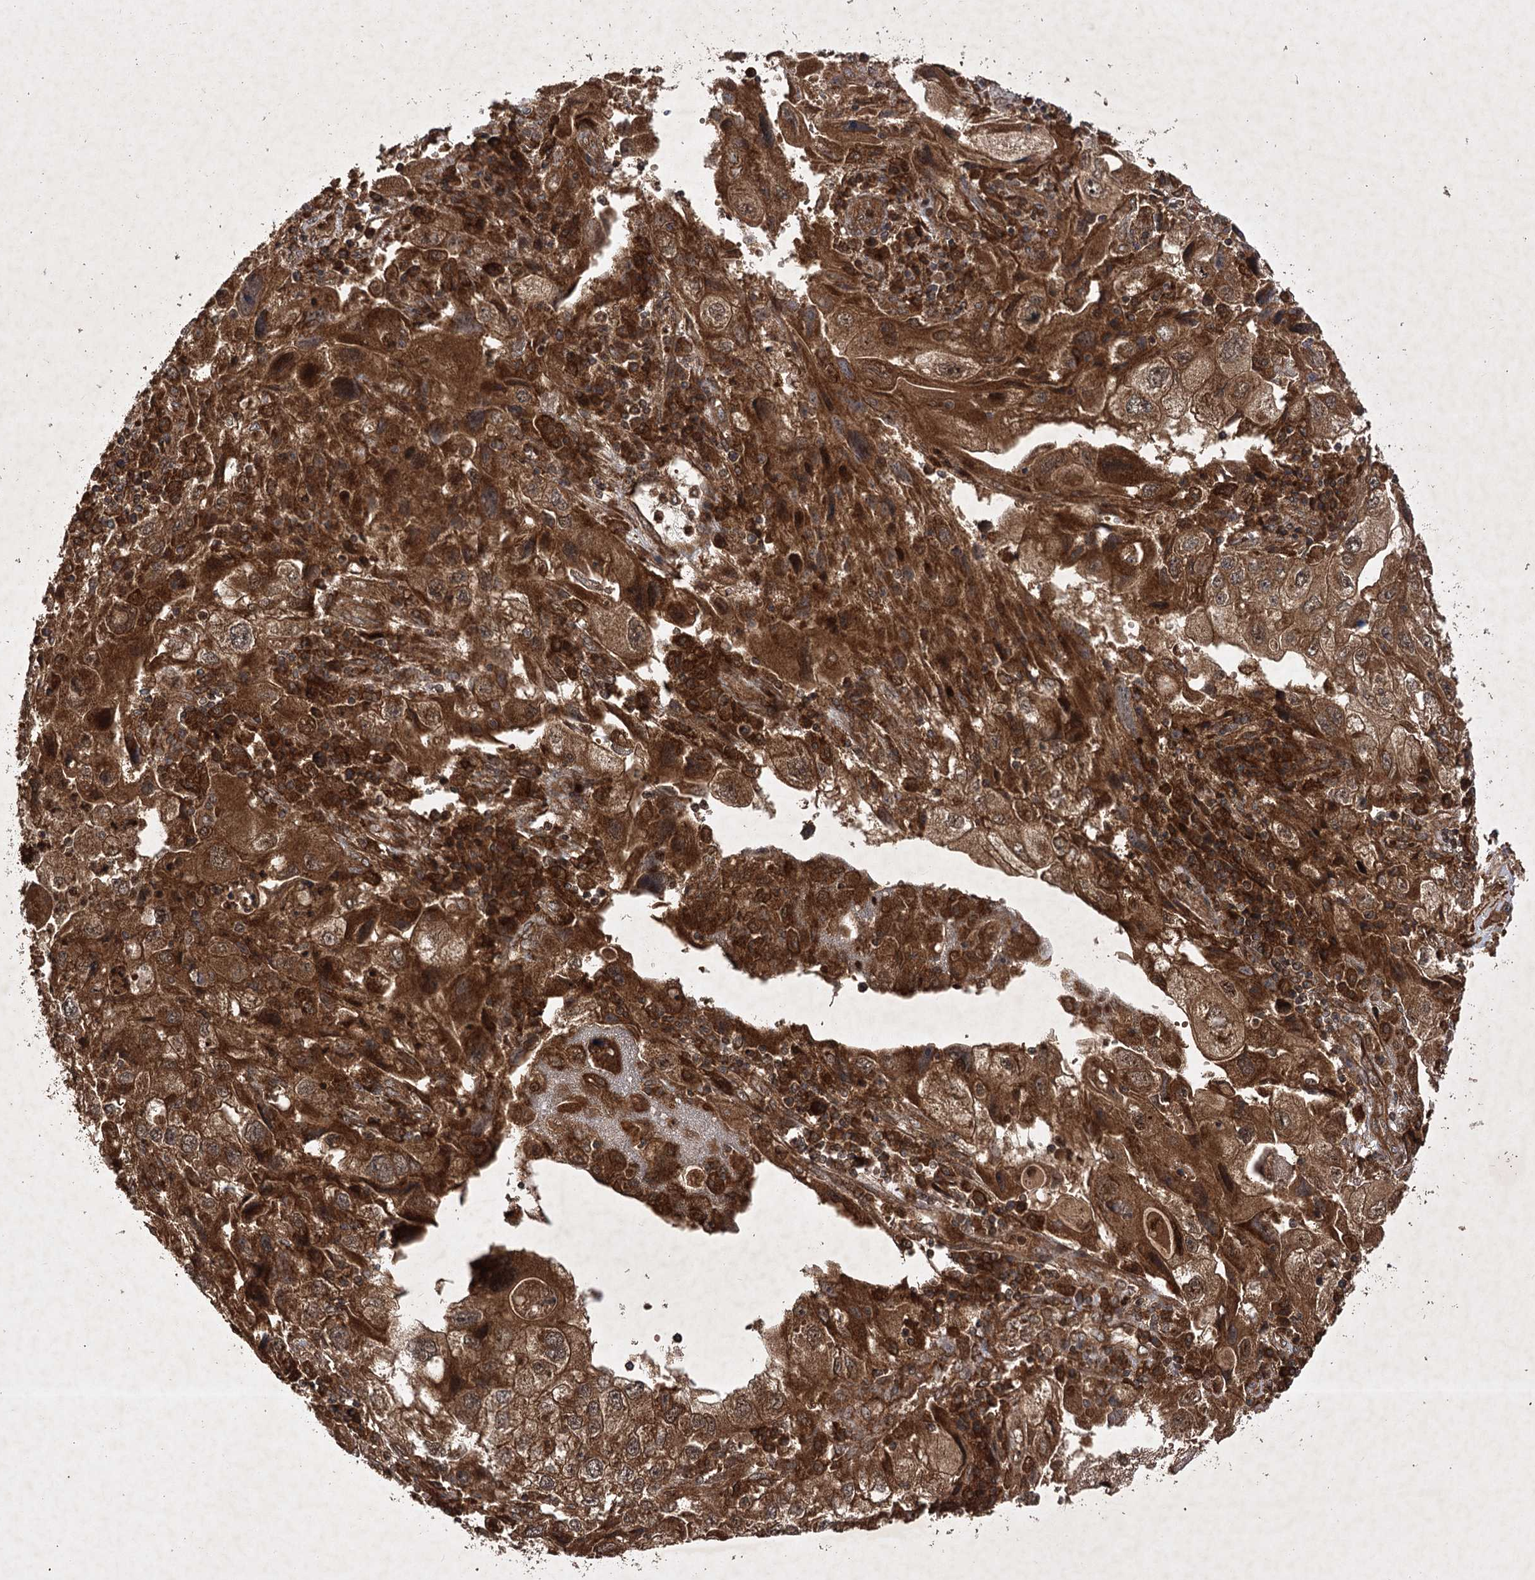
{"staining": {"intensity": "strong", "quantity": ">75%", "location": "cytoplasmic/membranous"}, "tissue": "endometrial cancer", "cell_type": "Tumor cells", "image_type": "cancer", "snomed": [{"axis": "morphology", "description": "Adenocarcinoma, NOS"}, {"axis": "topography", "description": "Endometrium"}], "caption": "A high-resolution histopathology image shows immunohistochemistry (IHC) staining of endometrial adenocarcinoma, which demonstrates strong cytoplasmic/membranous staining in approximately >75% of tumor cells.", "gene": "DNAJC13", "patient": {"sex": "female", "age": 49}}